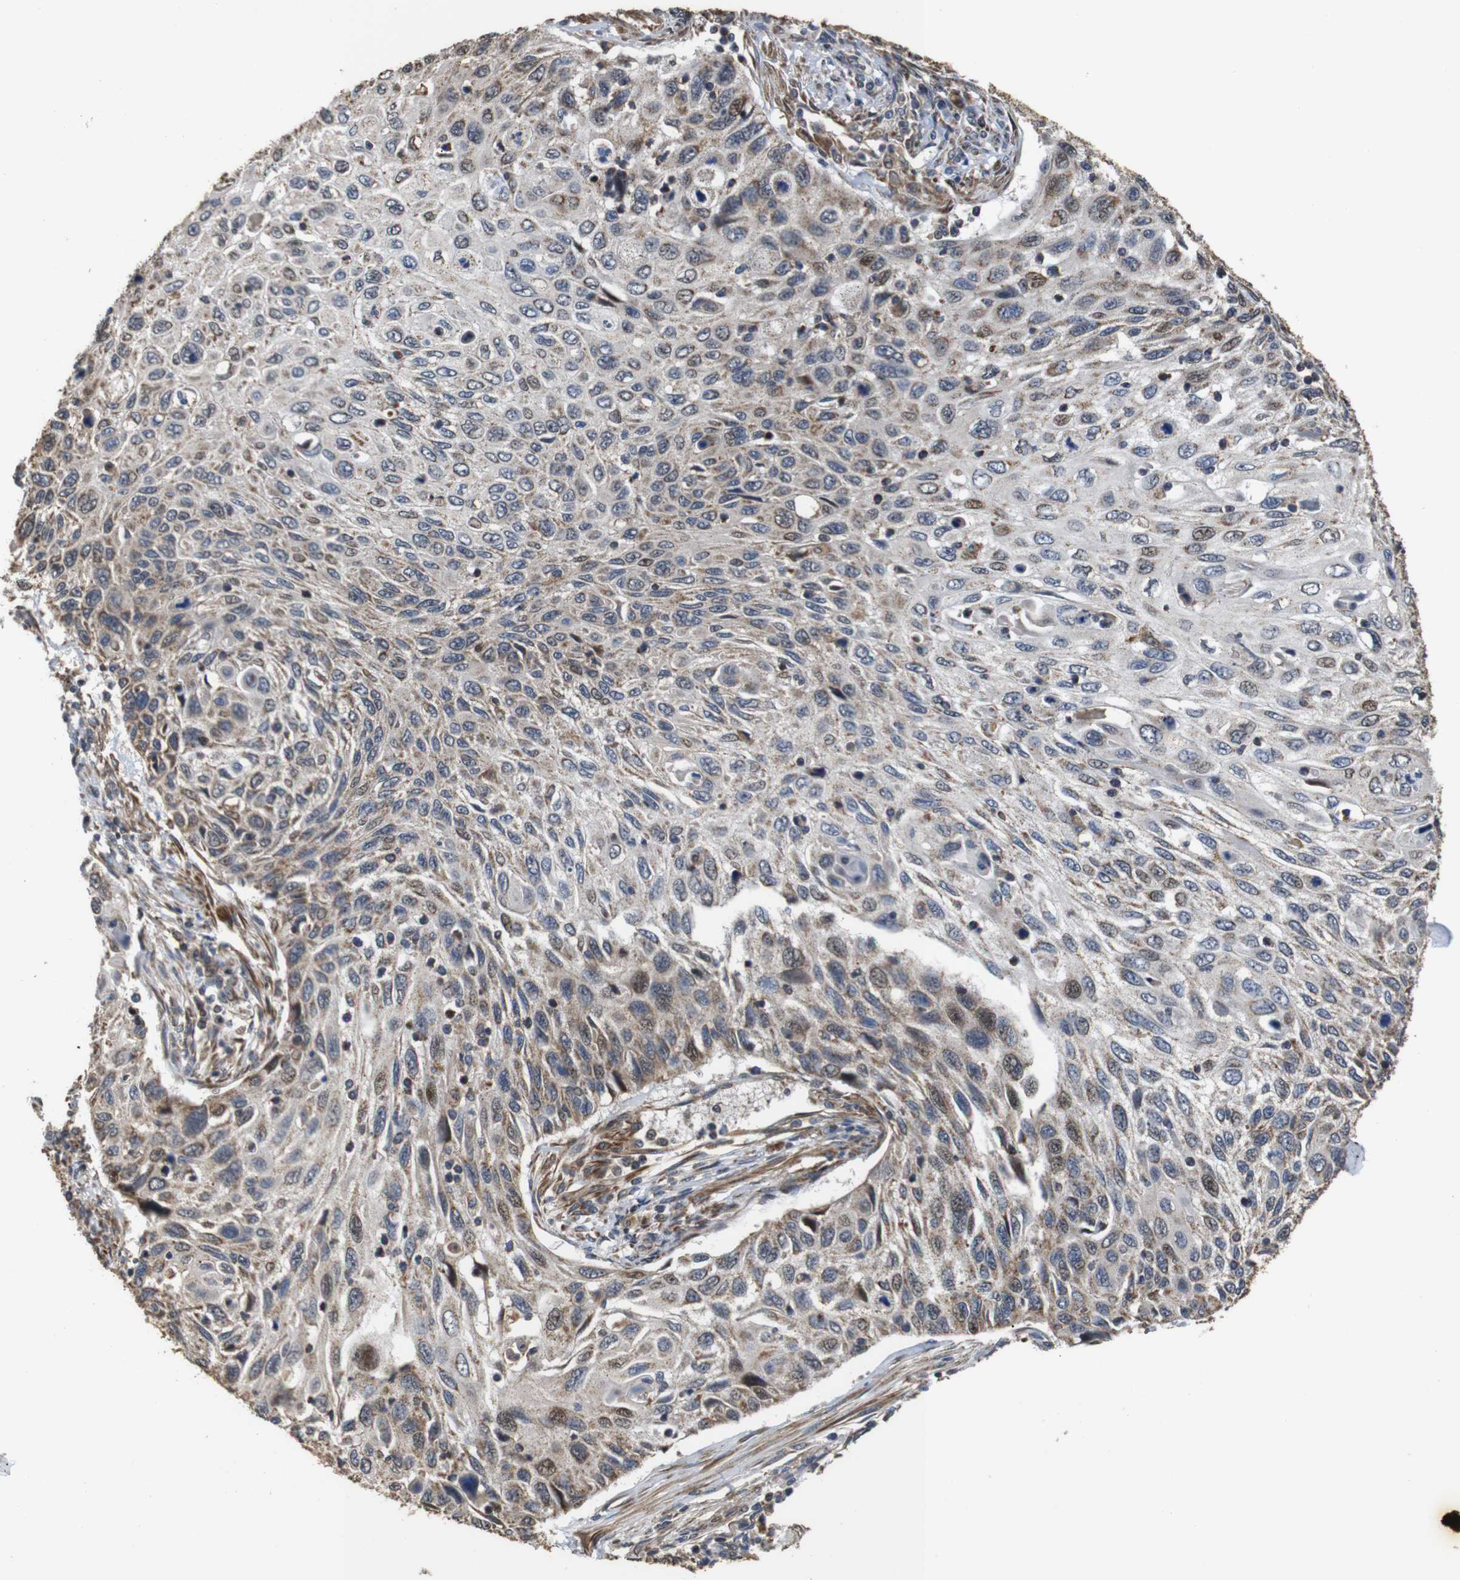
{"staining": {"intensity": "weak", "quantity": "25%-75%", "location": "cytoplasmic/membranous"}, "tissue": "cervical cancer", "cell_type": "Tumor cells", "image_type": "cancer", "snomed": [{"axis": "morphology", "description": "Squamous cell carcinoma, NOS"}, {"axis": "topography", "description": "Cervix"}], "caption": "Brown immunohistochemical staining in human cervical cancer (squamous cell carcinoma) demonstrates weak cytoplasmic/membranous expression in approximately 25%-75% of tumor cells. (DAB (3,3'-diaminobenzidine) IHC, brown staining for protein, blue staining for nuclei).", "gene": "SNN", "patient": {"sex": "female", "age": 70}}